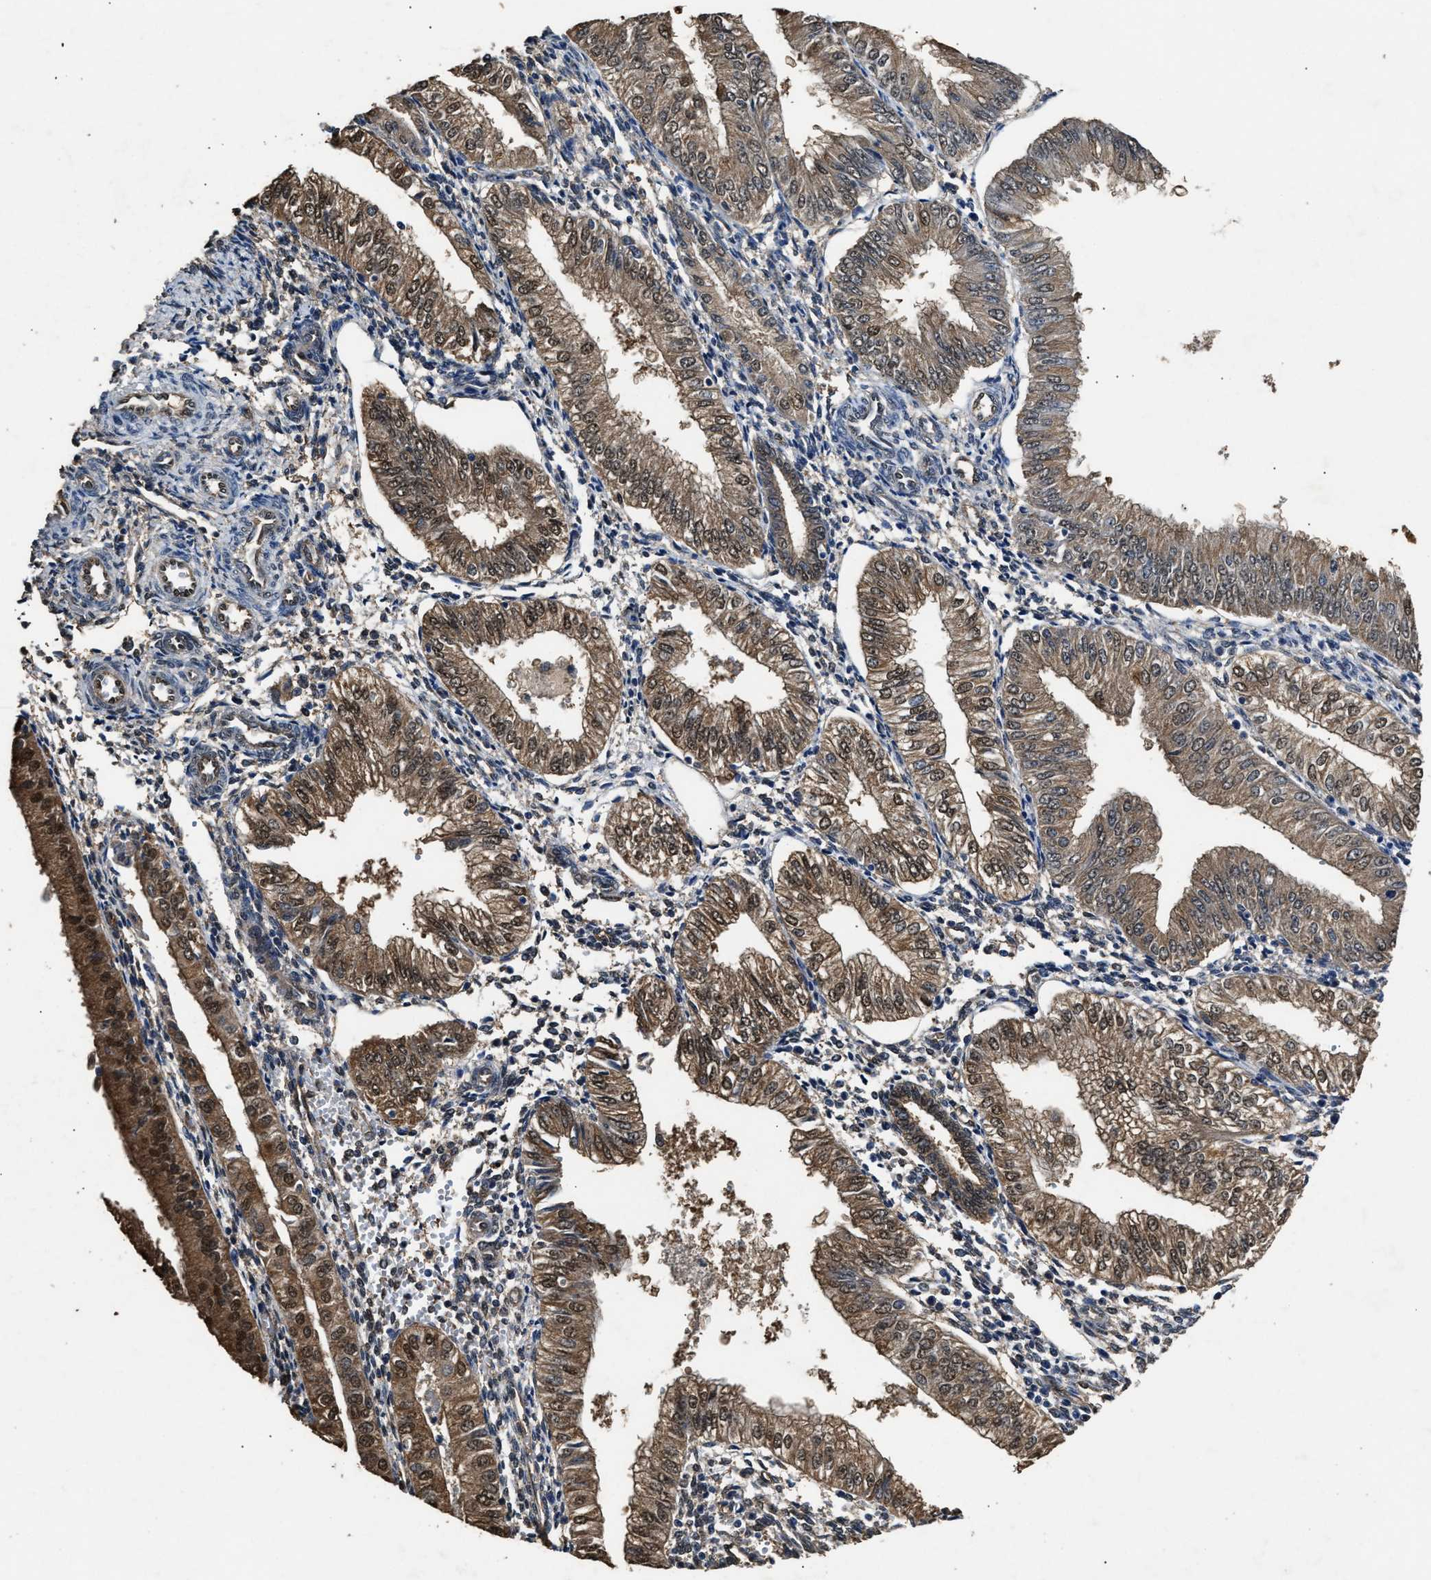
{"staining": {"intensity": "moderate", "quantity": ">75%", "location": "cytoplasmic/membranous,nuclear"}, "tissue": "endometrial cancer", "cell_type": "Tumor cells", "image_type": "cancer", "snomed": [{"axis": "morphology", "description": "Adenocarcinoma, NOS"}, {"axis": "topography", "description": "Endometrium"}], "caption": "Endometrial cancer (adenocarcinoma) tissue shows moderate cytoplasmic/membranous and nuclear positivity in approximately >75% of tumor cells, visualized by immunohistochemistry.", "gene": "YWHAE", "patient": {"sex": "female", "age": 53}}